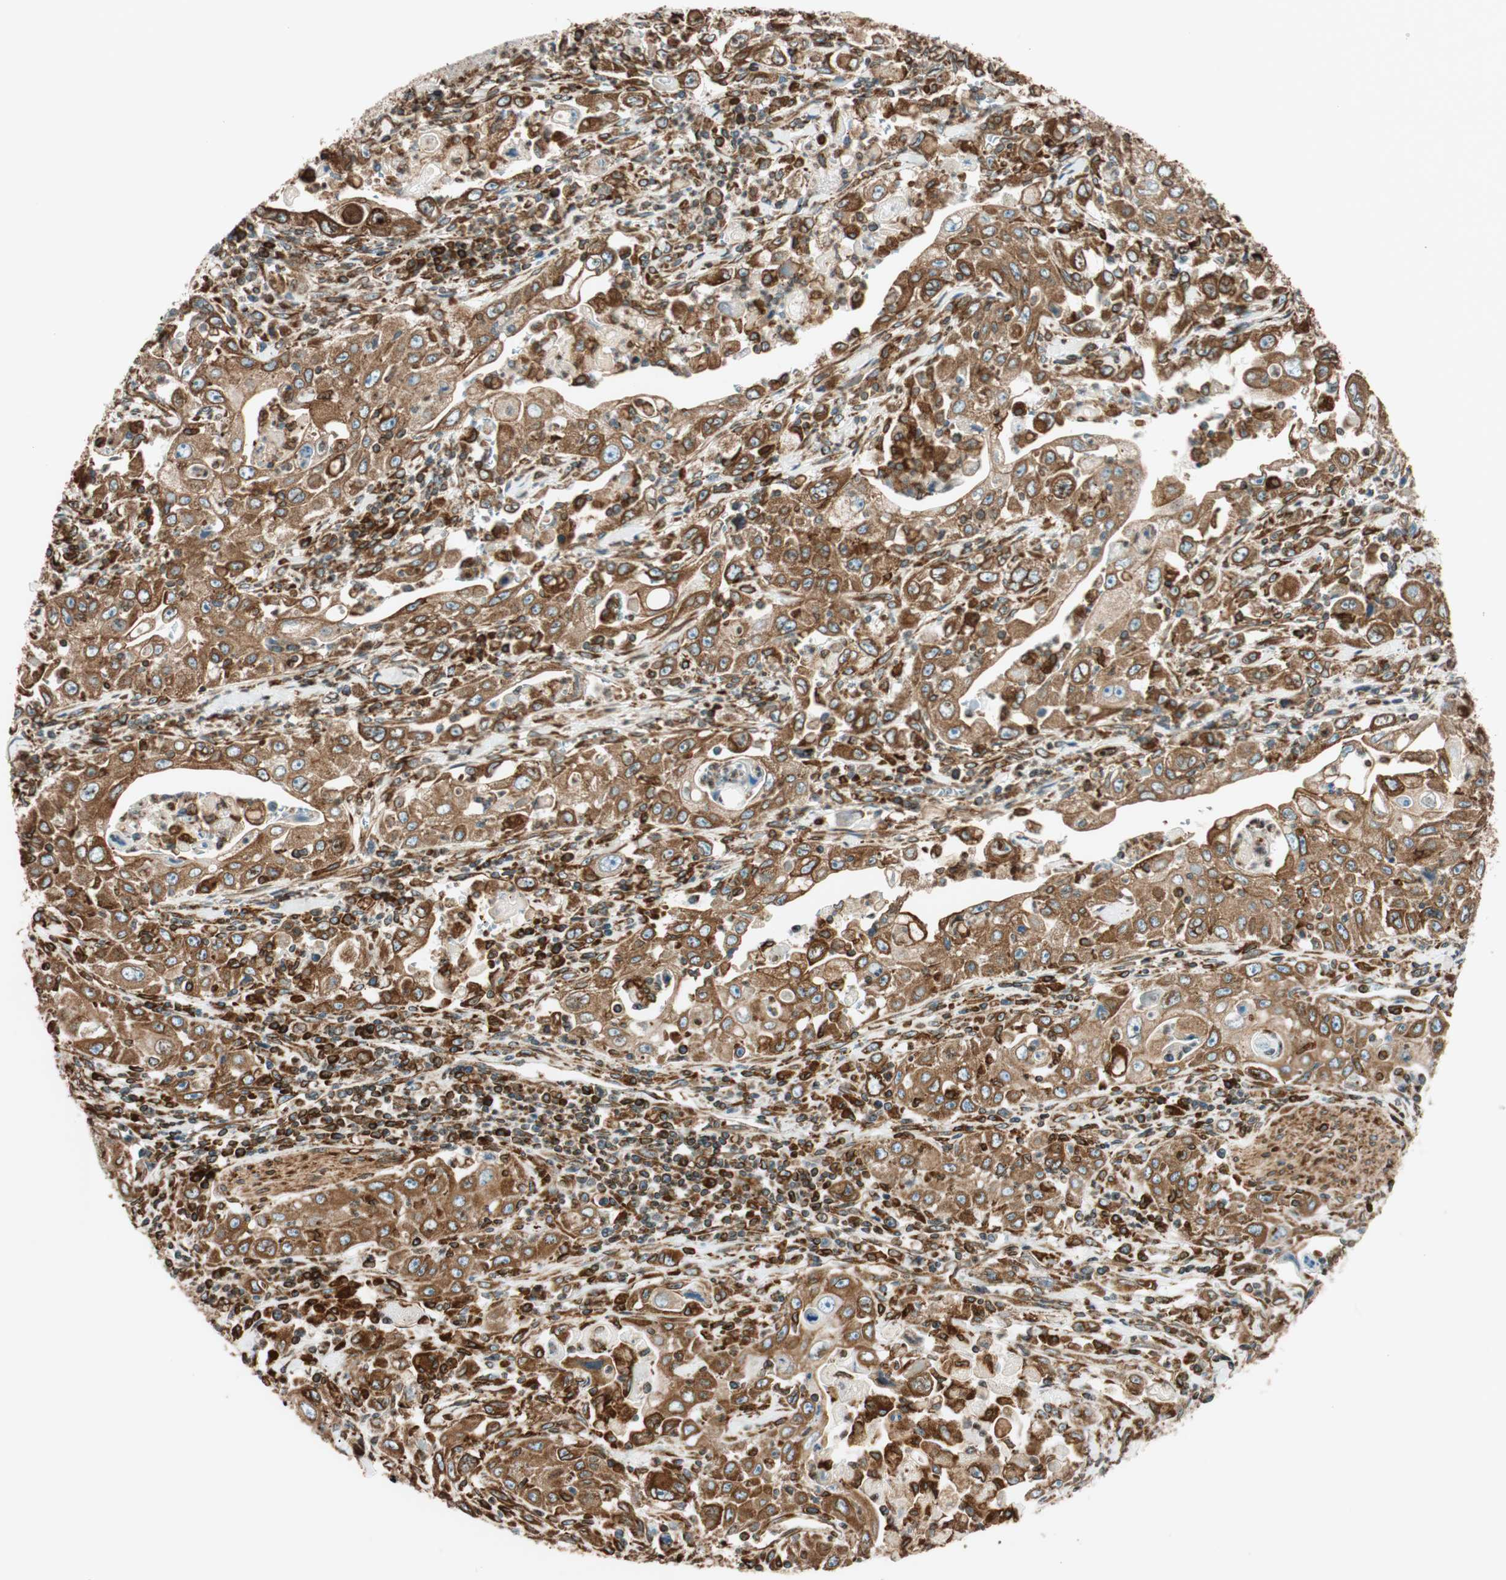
{"staining": {"intensity": "strong", "quantity": ">75%", "location": "cytoplasmic/membranous"}, "tissue": "pancreatic cancer", "cell_type": "Tumor cells", "image_type": "cancer", "snomed": [{"axis": "morphology", "description": "Adenocarcinoma, NOS"}, {"axis": "topography", "description": "Pancreas"}], "caption": "Immunohistochemistry of human pancreatic adenocarcinoma displays high levels of strong cytoplasmic/membranous staining in about >75% of tumor cells. The protein is stained brown, and the nuclei are stained in blue (DAB (3,3'-diaminobenzidine) IHC with brightfield microscopy, high magnification).", "gene": "PRKCSH", "patient": {"sex": "male", "age": 70}}